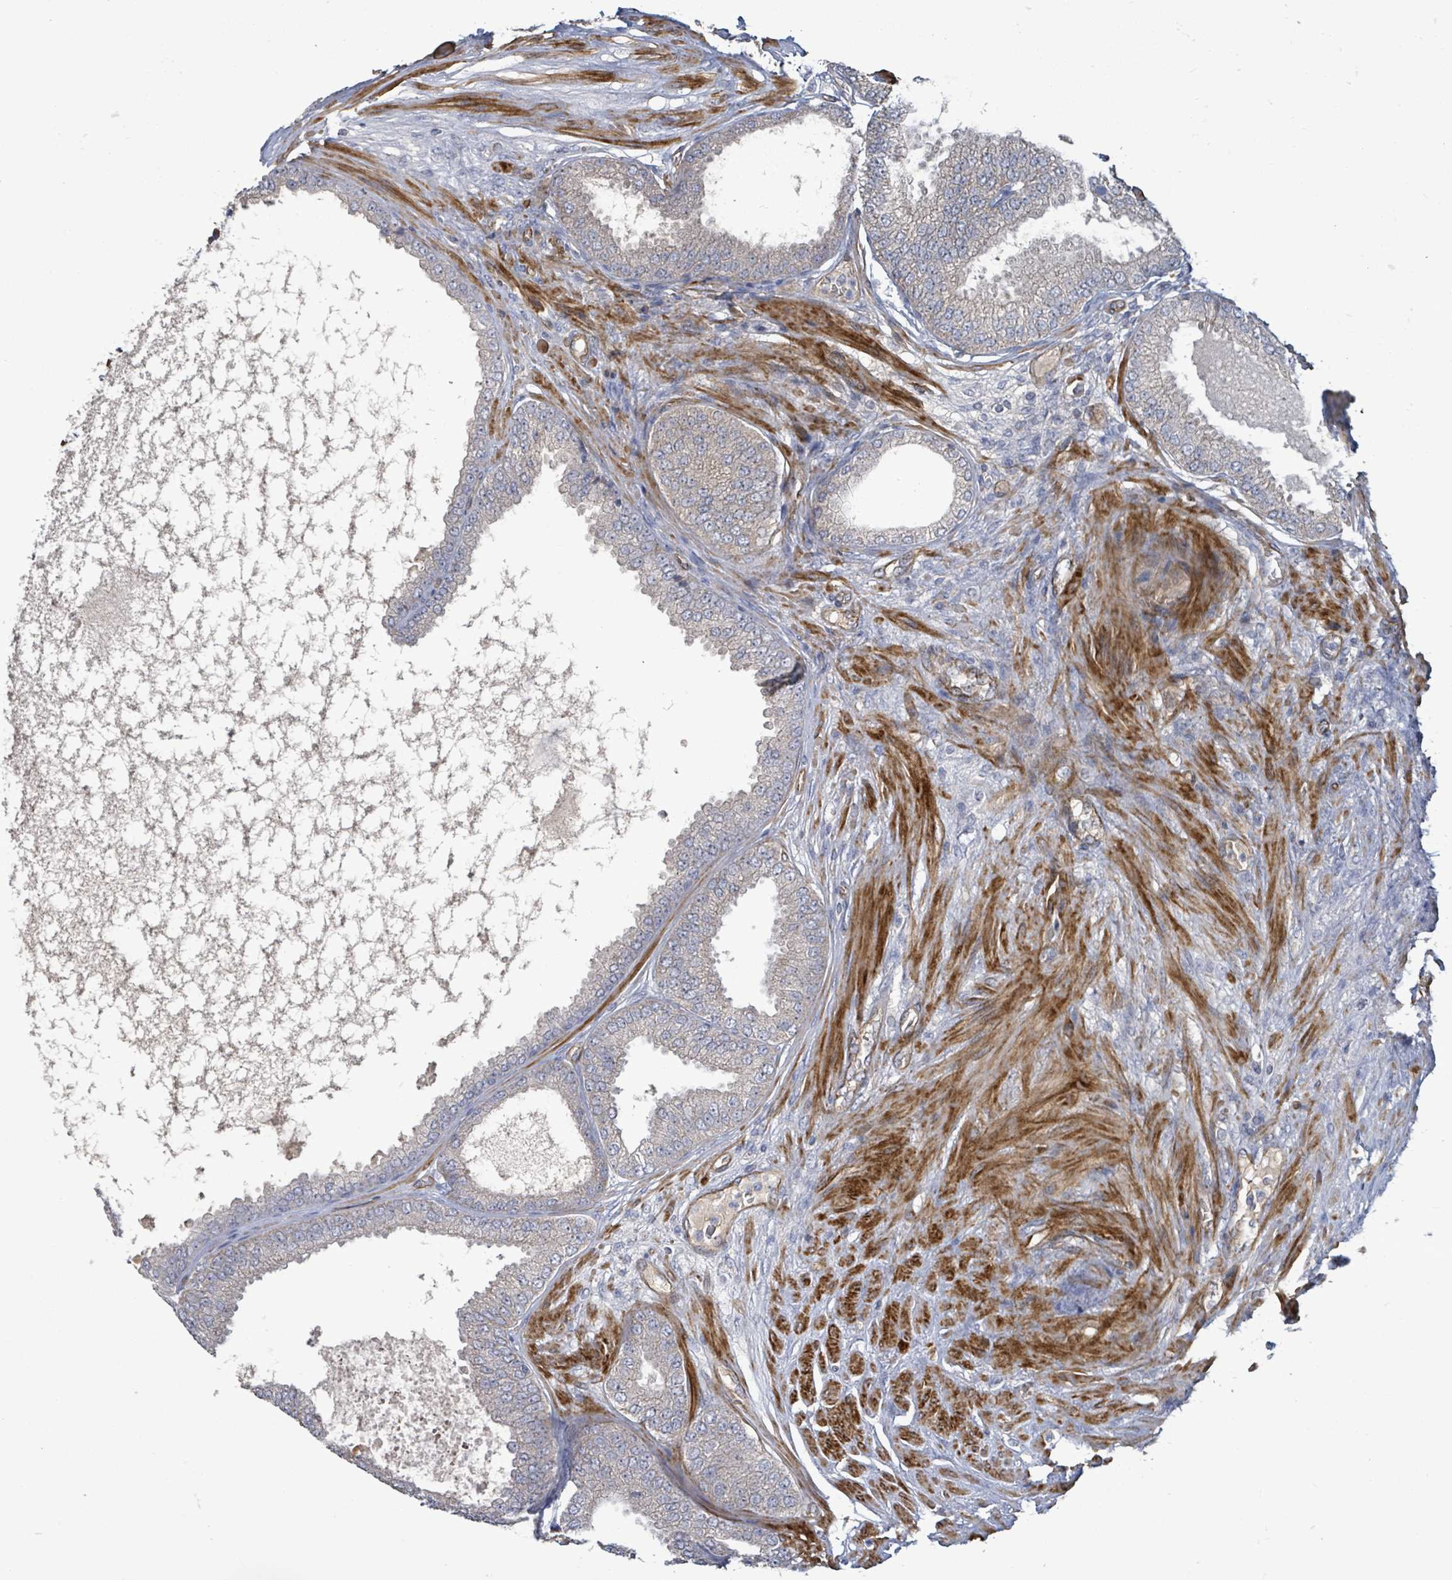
{"staining": {"intensity": "negative", "quantity": "none", "location": "none"}, "tissue": "prostate cancer", "cell_type": "Tumor cells", "image_type": "cancer", "snomed": [{"axis": "morphology", "description": "Adenocarcinoma, High grade"}, {"axis": "topography", "description": "Prostate"}], "caption": "A high-resolution photomicrograph shows immunohistochemistry (IHC) staining of prostate high-grade adenocarcinoma, which reveals no significant staining in tumor cells. Brightfield microscopy of immunohistochemistry (IHC) stained with DAB (3,3'-diaminobenzidine) (brown) and hematoxylin (blue), captured at high magnification.", "gene": "KANK3", "patient": {"sex": "male", "age": 71}}